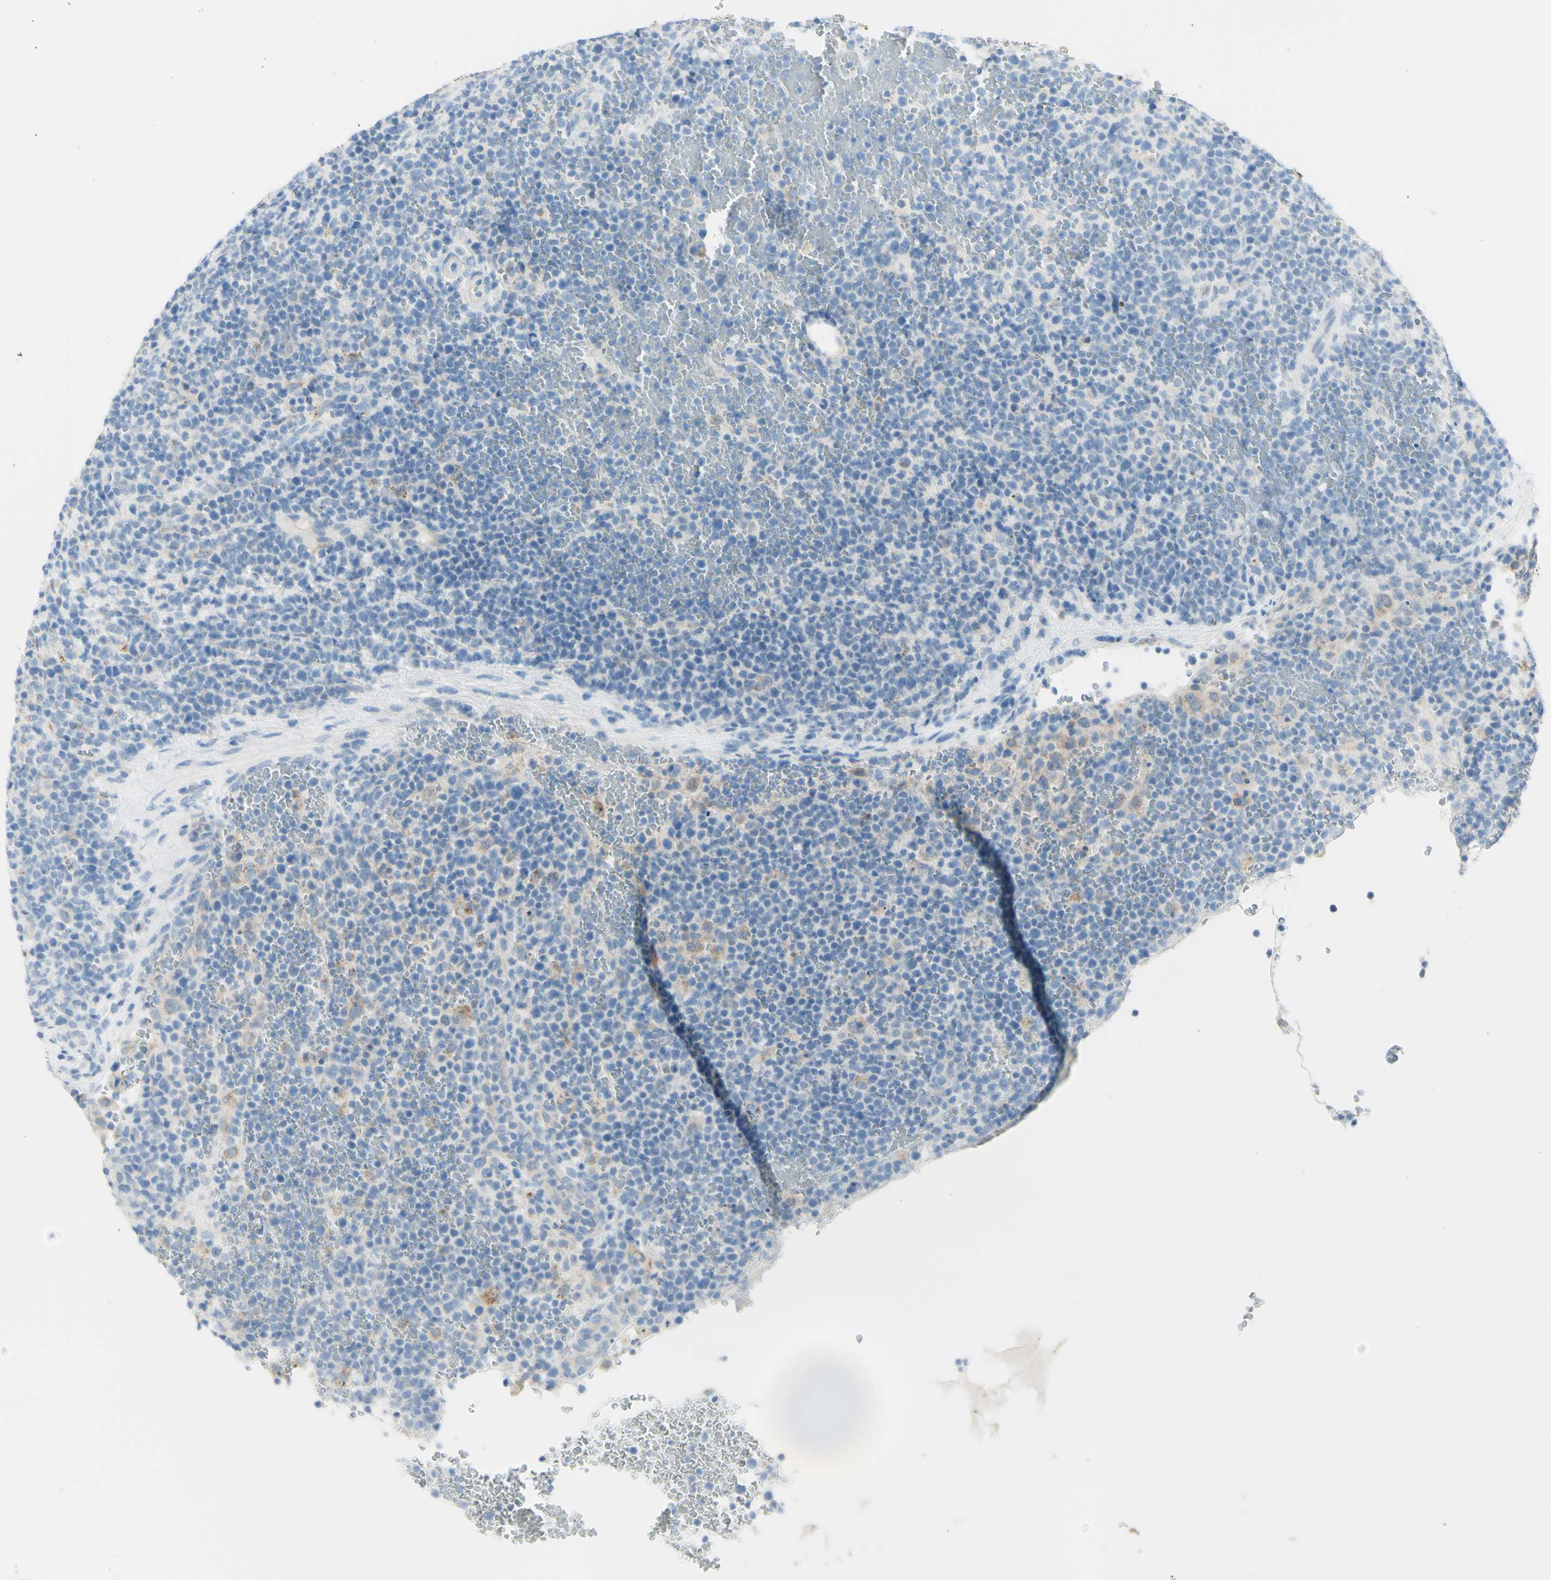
{"staining": {"intensity": "weak", "quantity": "<25%", "location": "cytoplasmic/membranous"}, "tissue": "lymphoma", "cell_type": "Tumor cells", "image_type": "cancer", "snomed": [{"axis": "morphology", "description": "Malignant lymphoma, non-Hodgkin's type, High grade"}, {"axis": "topography", "description": "Lymph node"}], "caption": "A high-resolution micrograph shows immunohistochemistry (IHC) staining of high-grade malignant lymphoma, non-Hodgkin's type, which exhibits no significant staining in tumor cells.", "gene": "TSPAN1", "patient": {"sex": "male", "age": 61}}